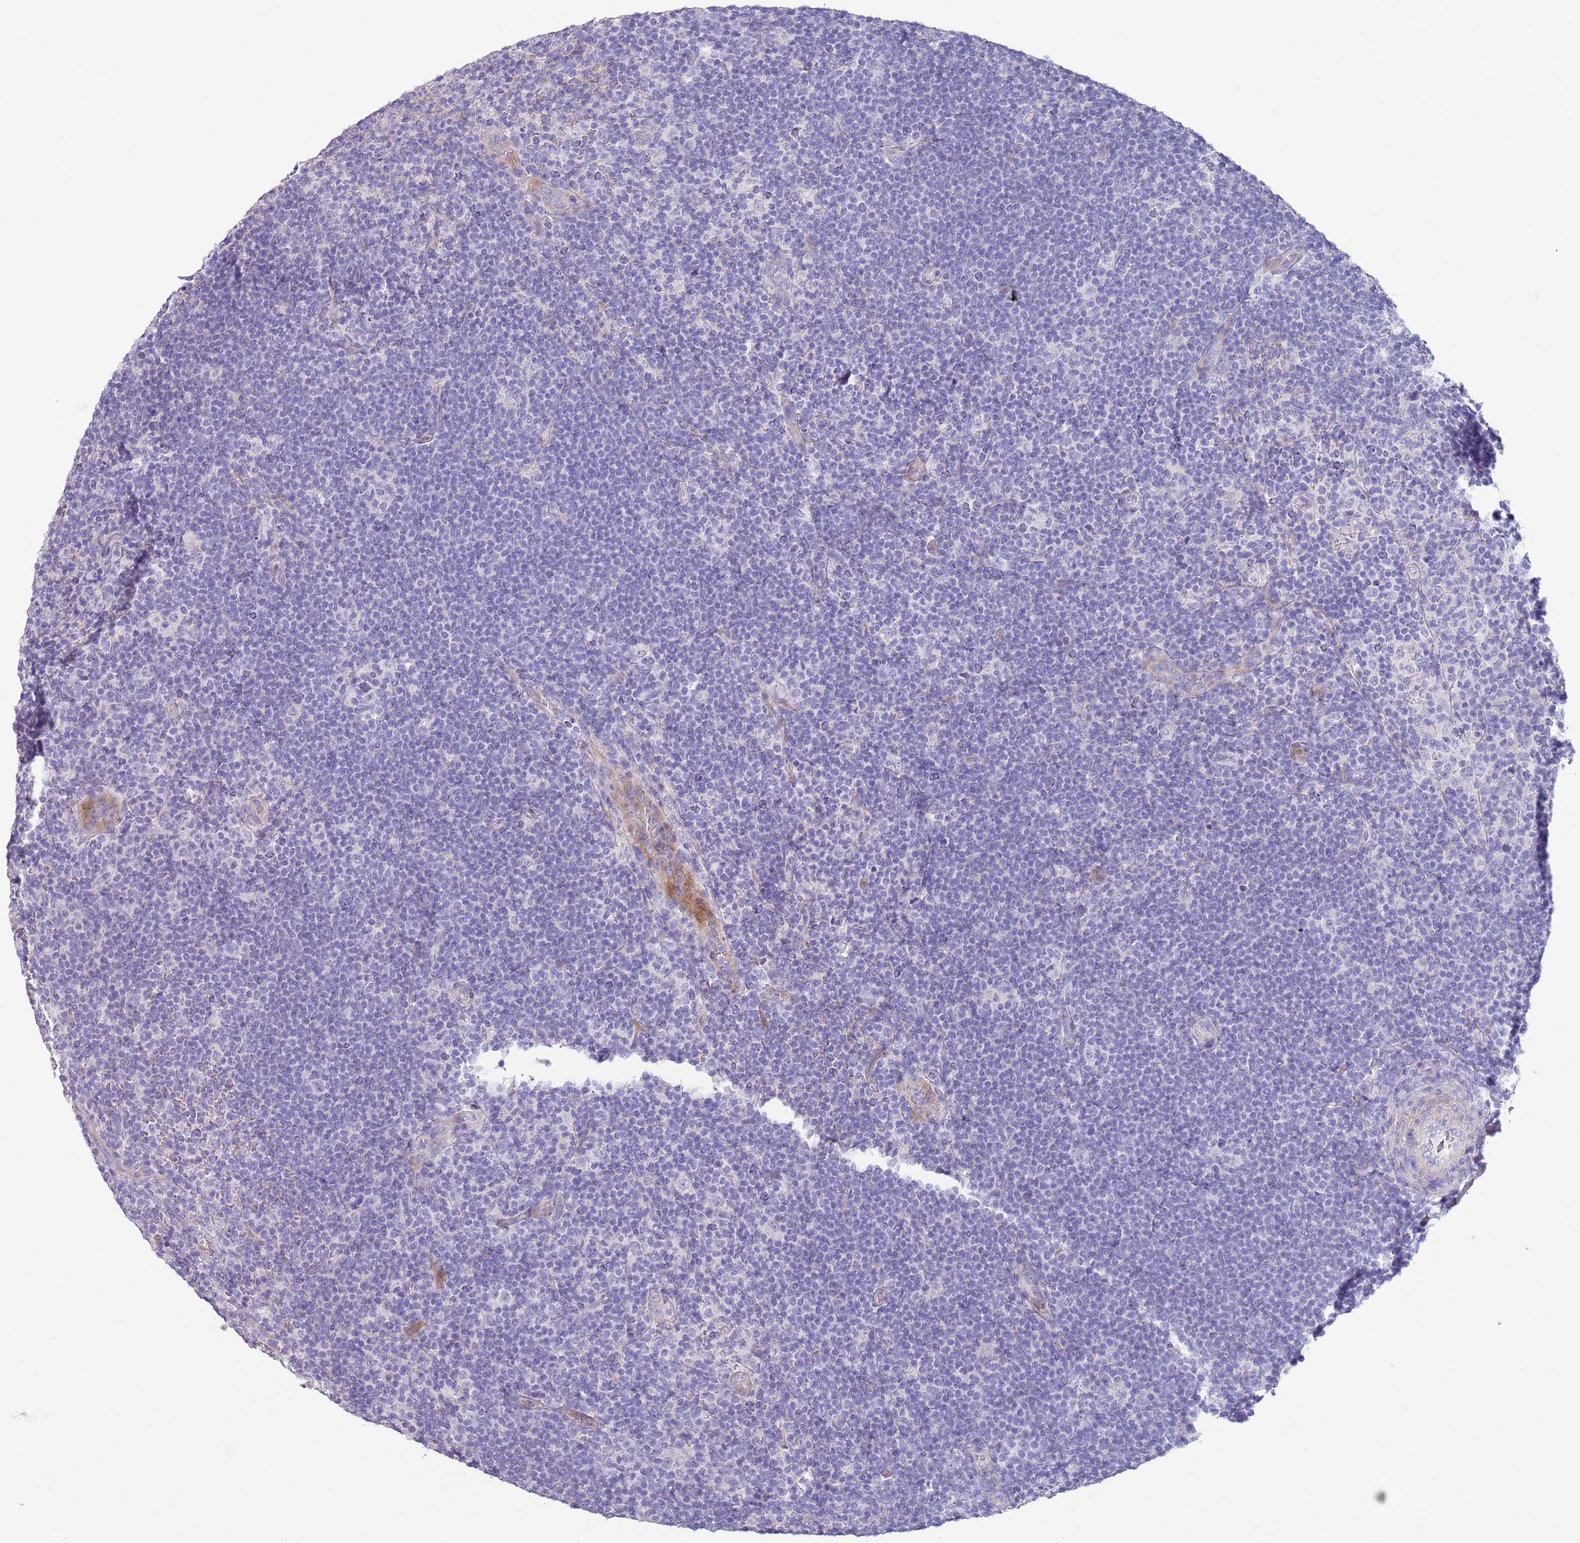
{"staining": {"intensity": "negative", "quantity": "none", "location": "none"}, "tissue": "lymphoma", "cell_type": "Tumor cells", "image_type": "cancer", "snomed": [{"axis": "morphology", "description": "Hodgkin's disease, NOS"}, {"axis": "topography", "description": "Lymph node"}], "caption": "A high-resolution image shows immunohistochemistry staining of lymphoma, which reveals no significant expression in tumor cells.", "gene": "NBPF3", "patient": {"sex": "female", "age": 57}}